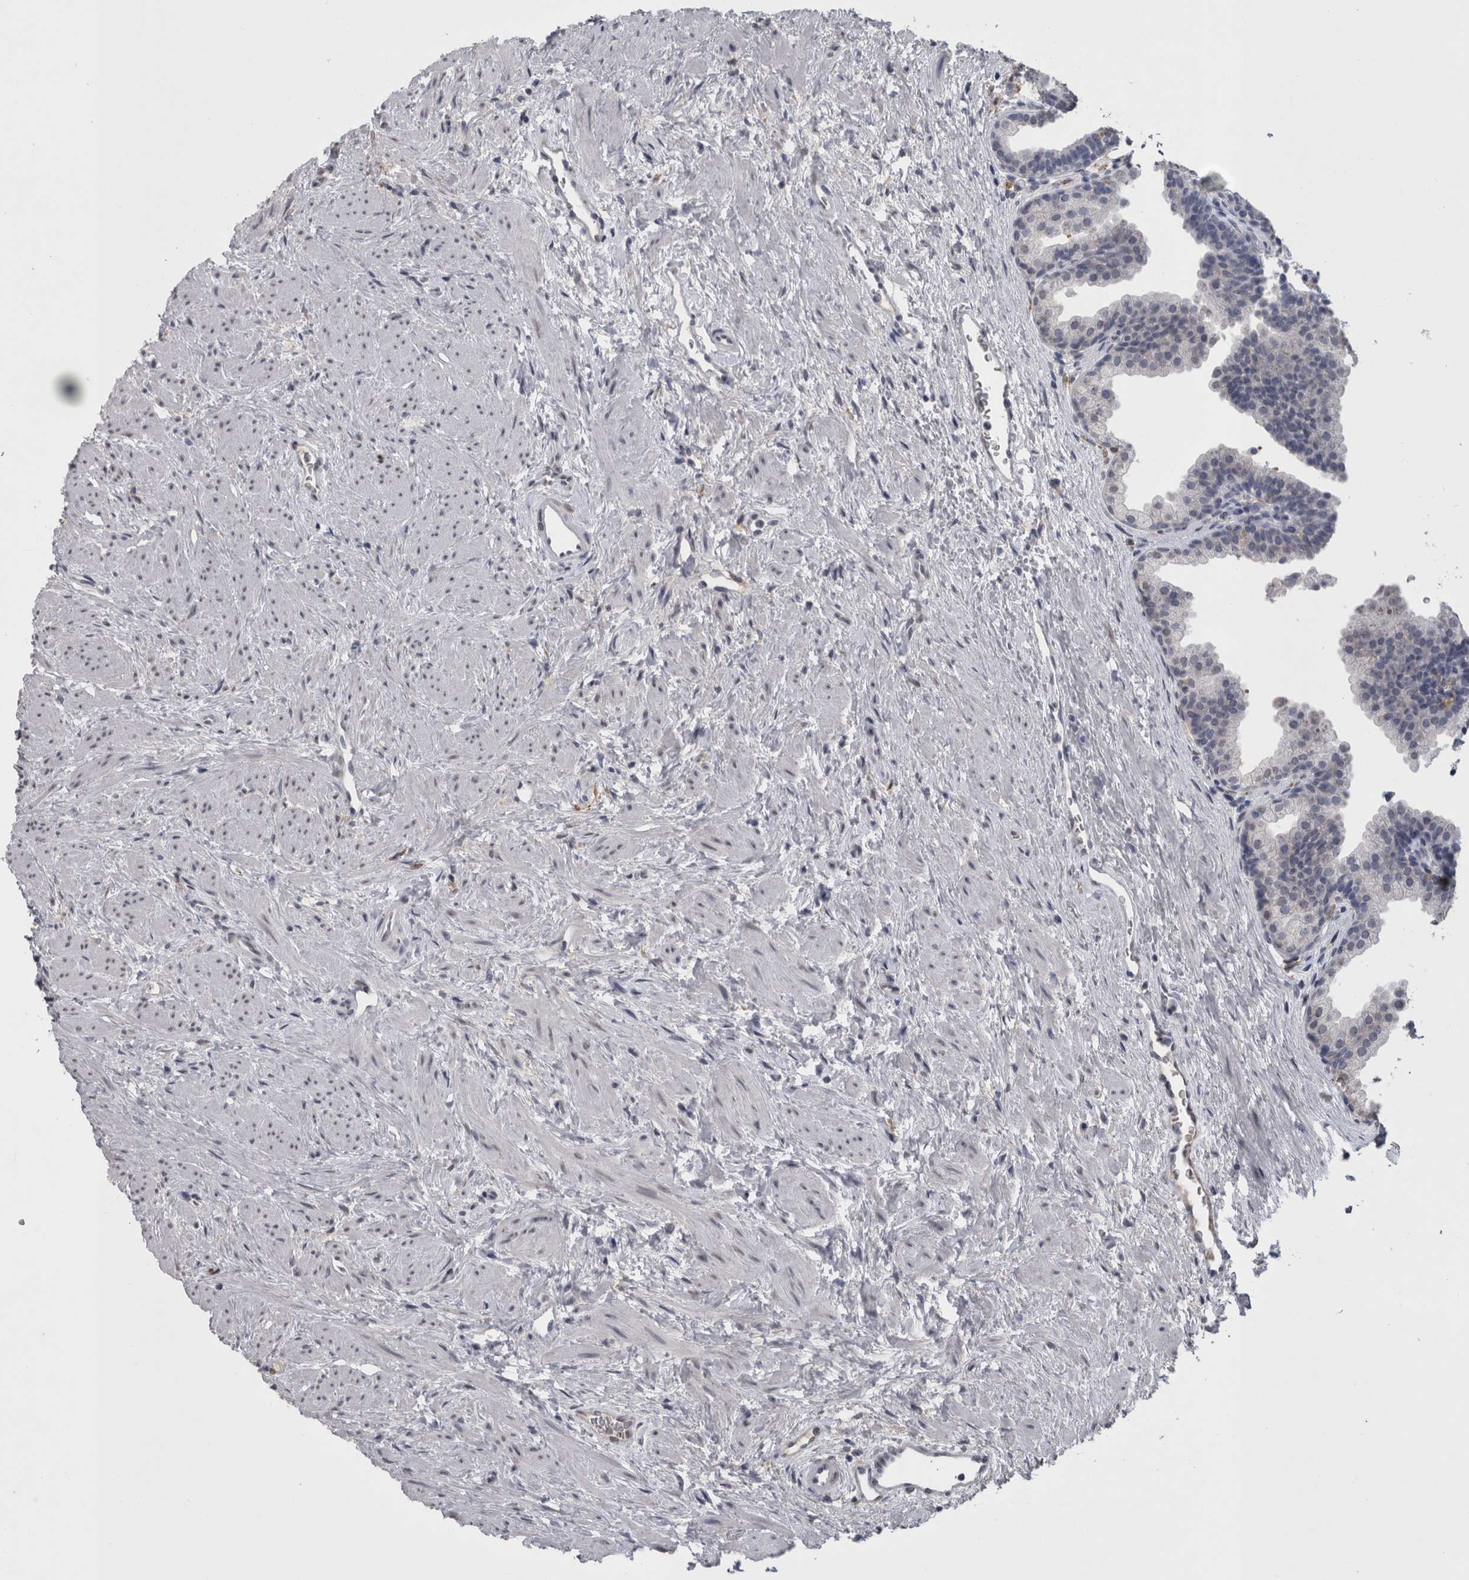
{"staining": {"intensity": "weak", "quantity": "<25%", "location": "nuclear"}, "tissue": "prostate", "cell_type": "Glandular cells", "image_type": "normal", "snomed": [{"axis": "morphology", "description": "Normal tissue, NOS"}, {"axis": "topography", "description": "Prostate"}], "caption": "The micrograph shows no staining of glandular cells in benign prostate.", "gene": "PAX5", "patient": {"sex": "male", "age": 48}}